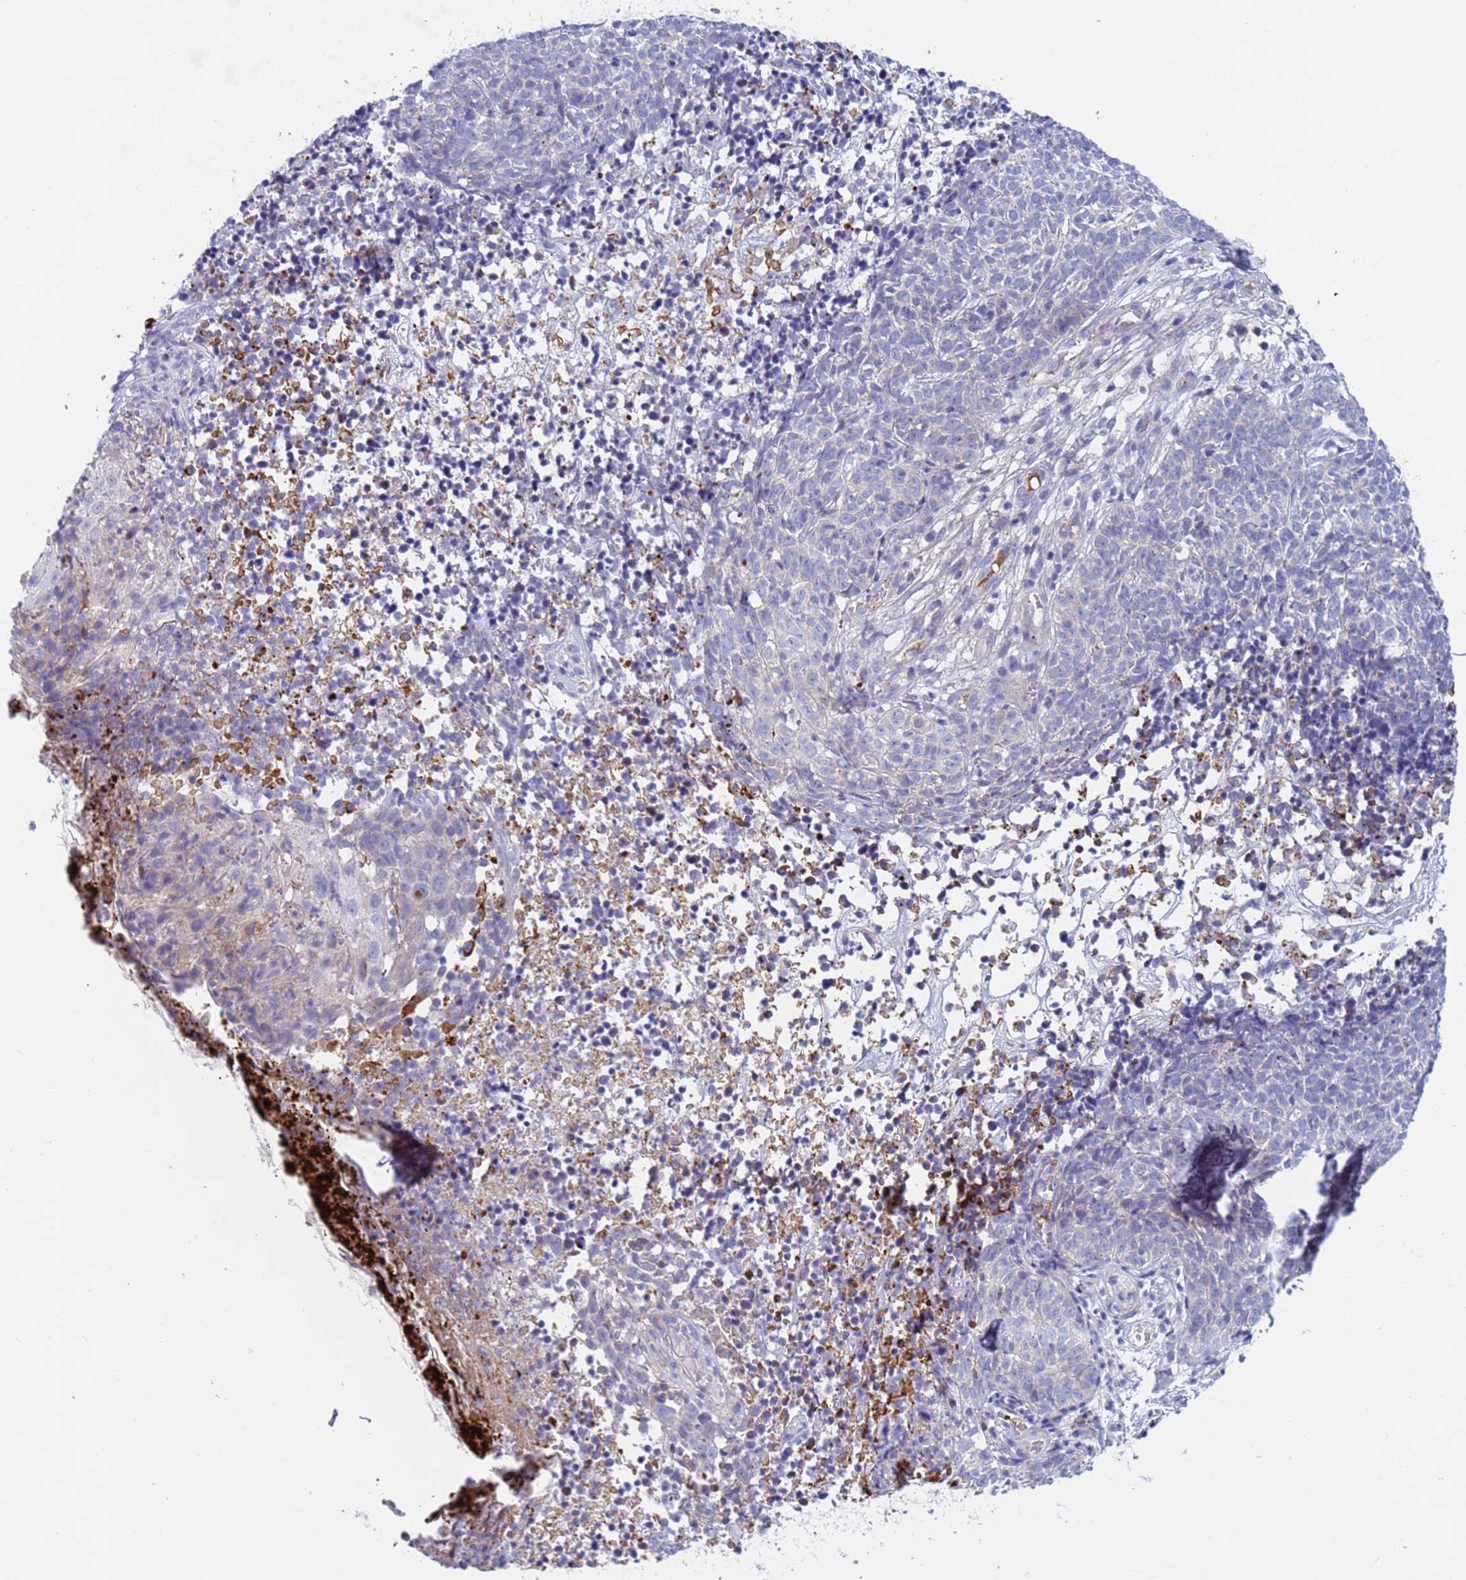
{"staining": {"intensity": "negative", "quantity": "none", "location": "none"}, "tissue": "skin cancer", "cell_type": "Tumor cells", "image_type": "cancer", "snomed": [{"axis": "morphology", "description": "Basal cell carcinoma"}, {"axis": "topography", "description": "Skin"}], "caption": "Immunohistochemistry histopathology image of neoplastic tissue: human basal cell carcinoma (skin) stained with DAB (3,3'-diaminobenzidine) shows no significant protein expression in tumor cells.", "gene": "C4orf46", "patient": {"sex": "female", "age": 84}}